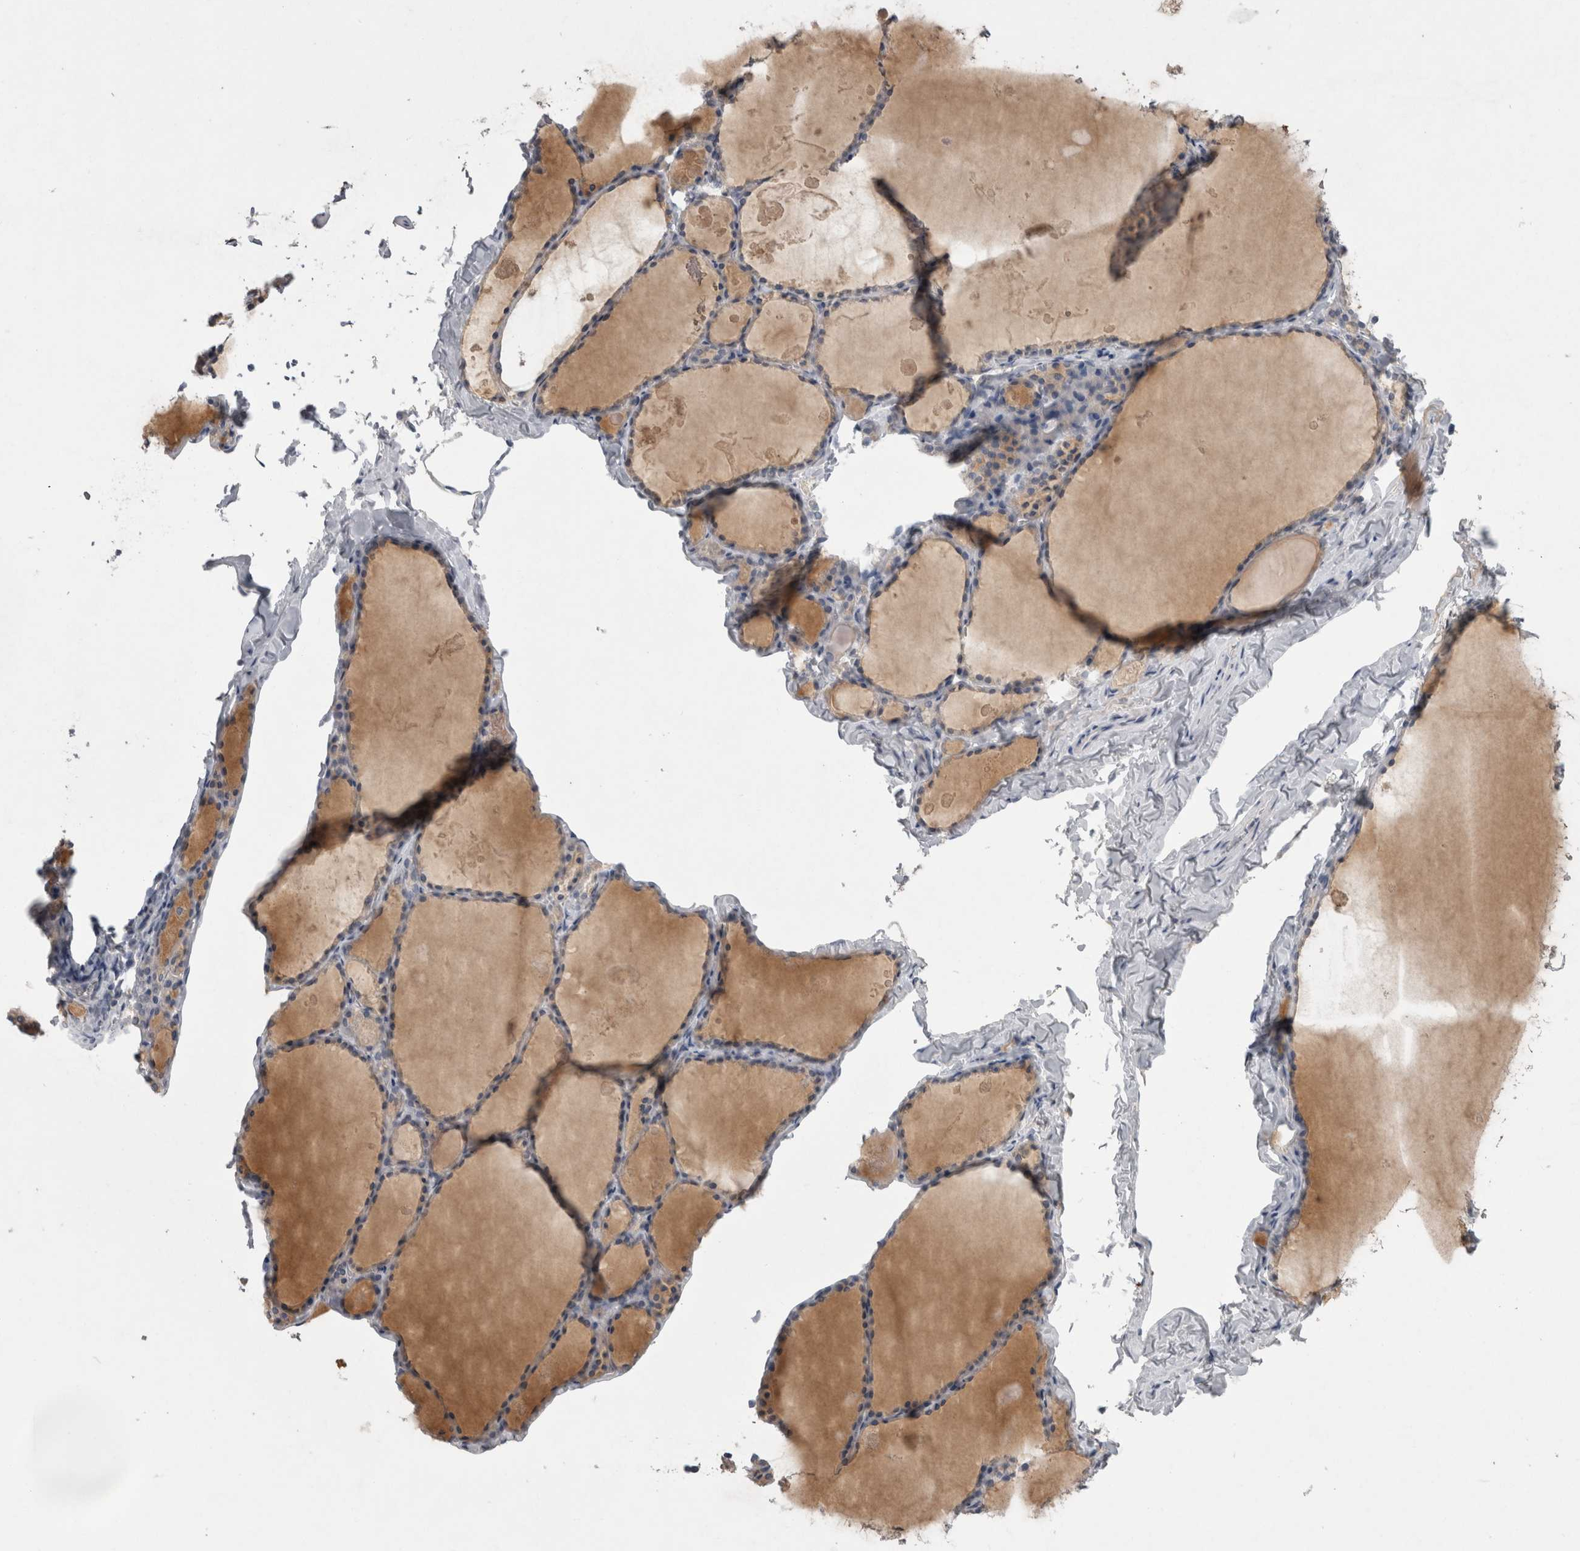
{"staining": {"intensity": "negative", "quantity": "none", "location": "none"}, "tissue": "thyroid gland", "cell_type": "Glandular cells", "image_type": "normal", "snomed": [{"axis": "morphology", "description": "Normal tissue, NOS"}, {"axis": "topography", "description": "Thyroid gland"}], "caption": "High magnification brightfield microscopy of unremarkable thyroid gland stained with DAB (brown) and counterstained with hematoxylin (blue): glandular cells show no significant positivity. The staining is performed using DAB brown chromogen with nuclei counter-stained in using hematoxylin.", "gene": "LRRC40", "patient": {"sex": "male", "age": 56}}